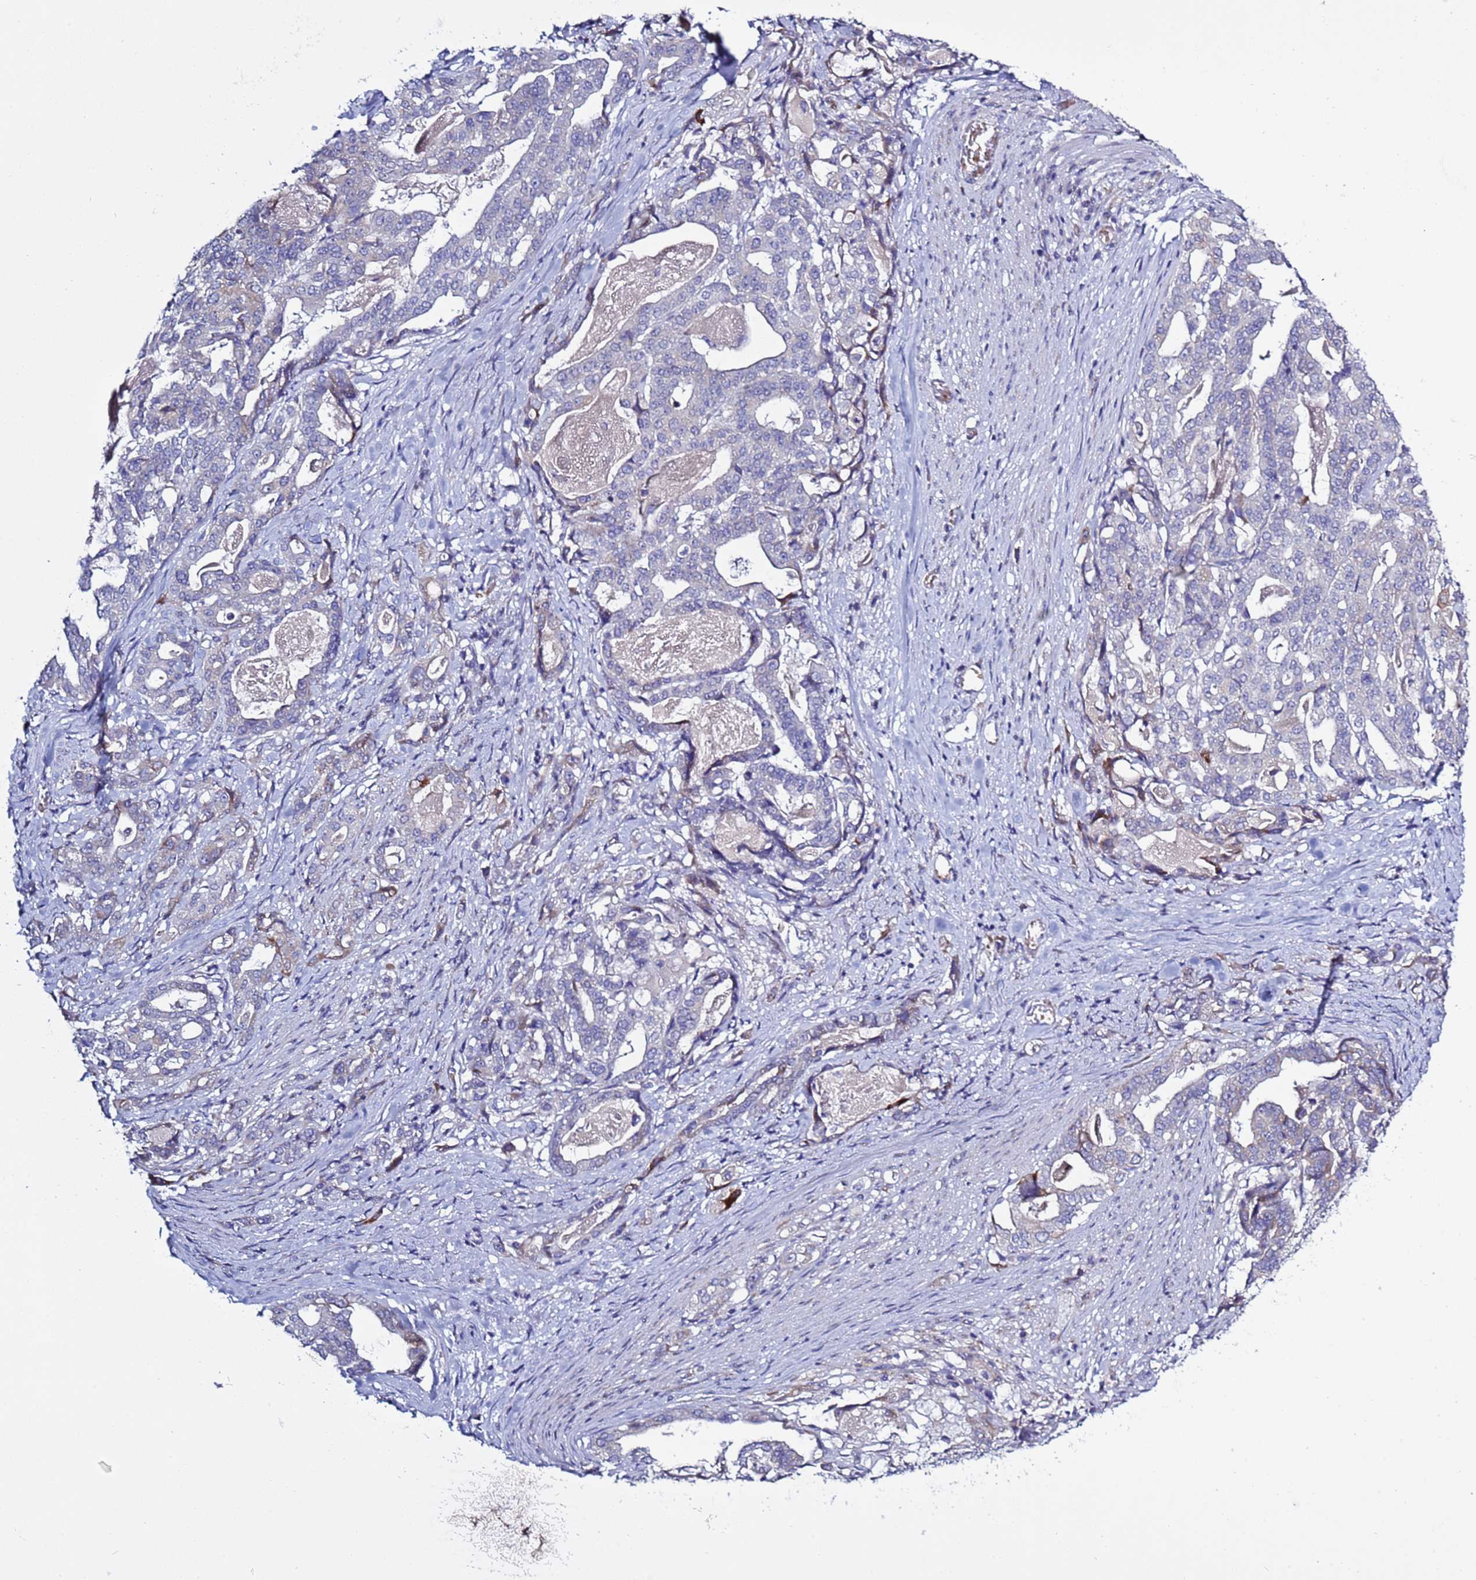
{"staining": {"intensity": "negative", "quantity": "none", "location": "none"}, "tissue": "stomach cancer", "cell_type": "Tumor cells", "image_type": "cancer", "snomed": [{"axis": "morphology", "description": "Adenocarcinoma, NOS"}, {"axis": "topography", "description": "Stomach"}], "caption": "Tumor cells are negative for protein expression in human adenocarcinoma (stomach). (DAB immunohistochemistry visualized using brightfield microscopy, high magnification).", "gene": "ABHD17B", "patient": {"sex": "male", "age": 48}}